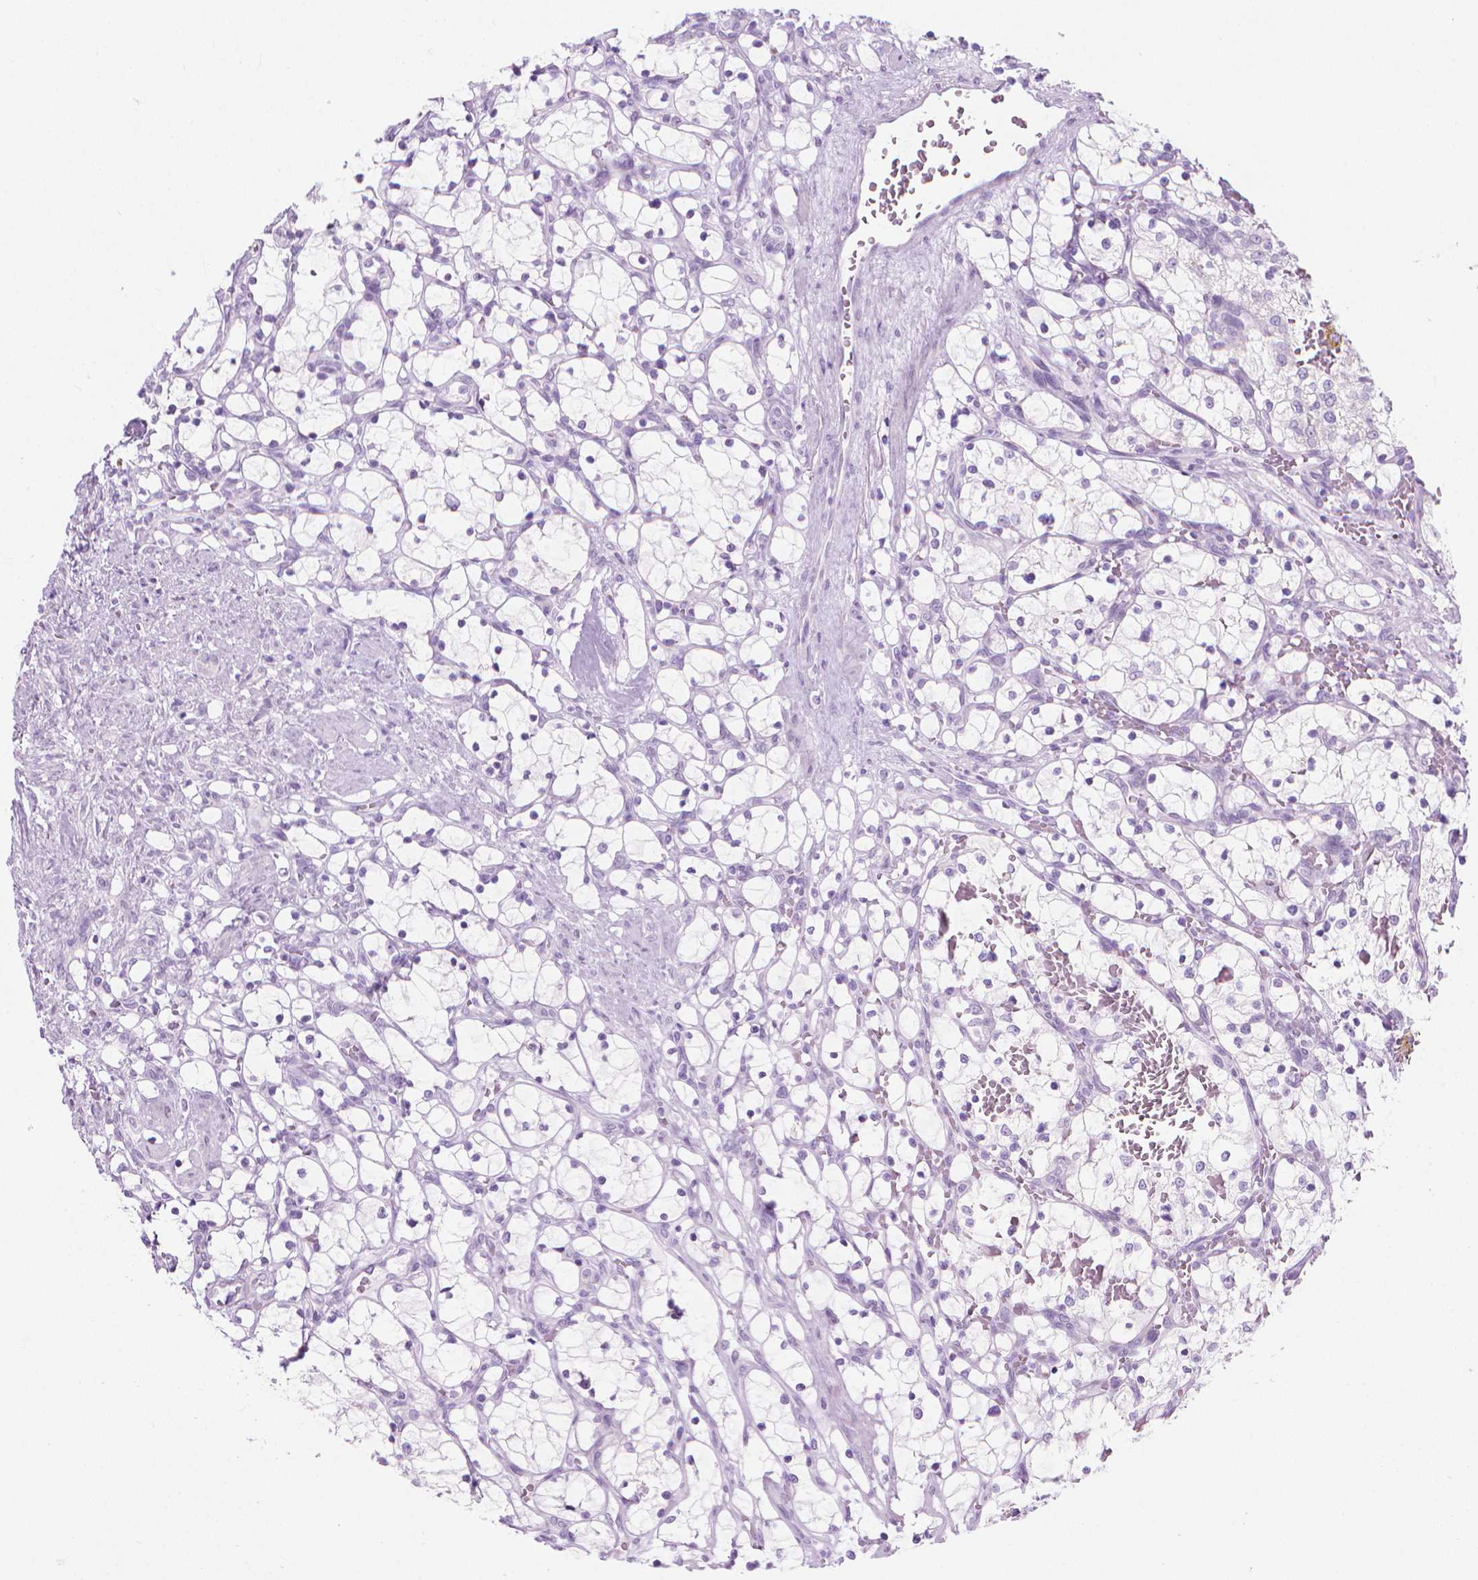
{"staining": {"intensity": "negative", "quantity": "none", "location": "none"}, "tissue": "renal cancer", "cell_type": "Tumor cells", "image_type": "cancer", "snomed": [{"axis": "morphology", "description": "Adenocarcinoma, NOS"}, {"axis": "topography", "description": "Kidney"}], "caption": "Immunohistochemistry of human renal cancer displays no staining in tumor cells.", "gene": "CFAP52", "patient": {"sex": "female", "age": 69}}